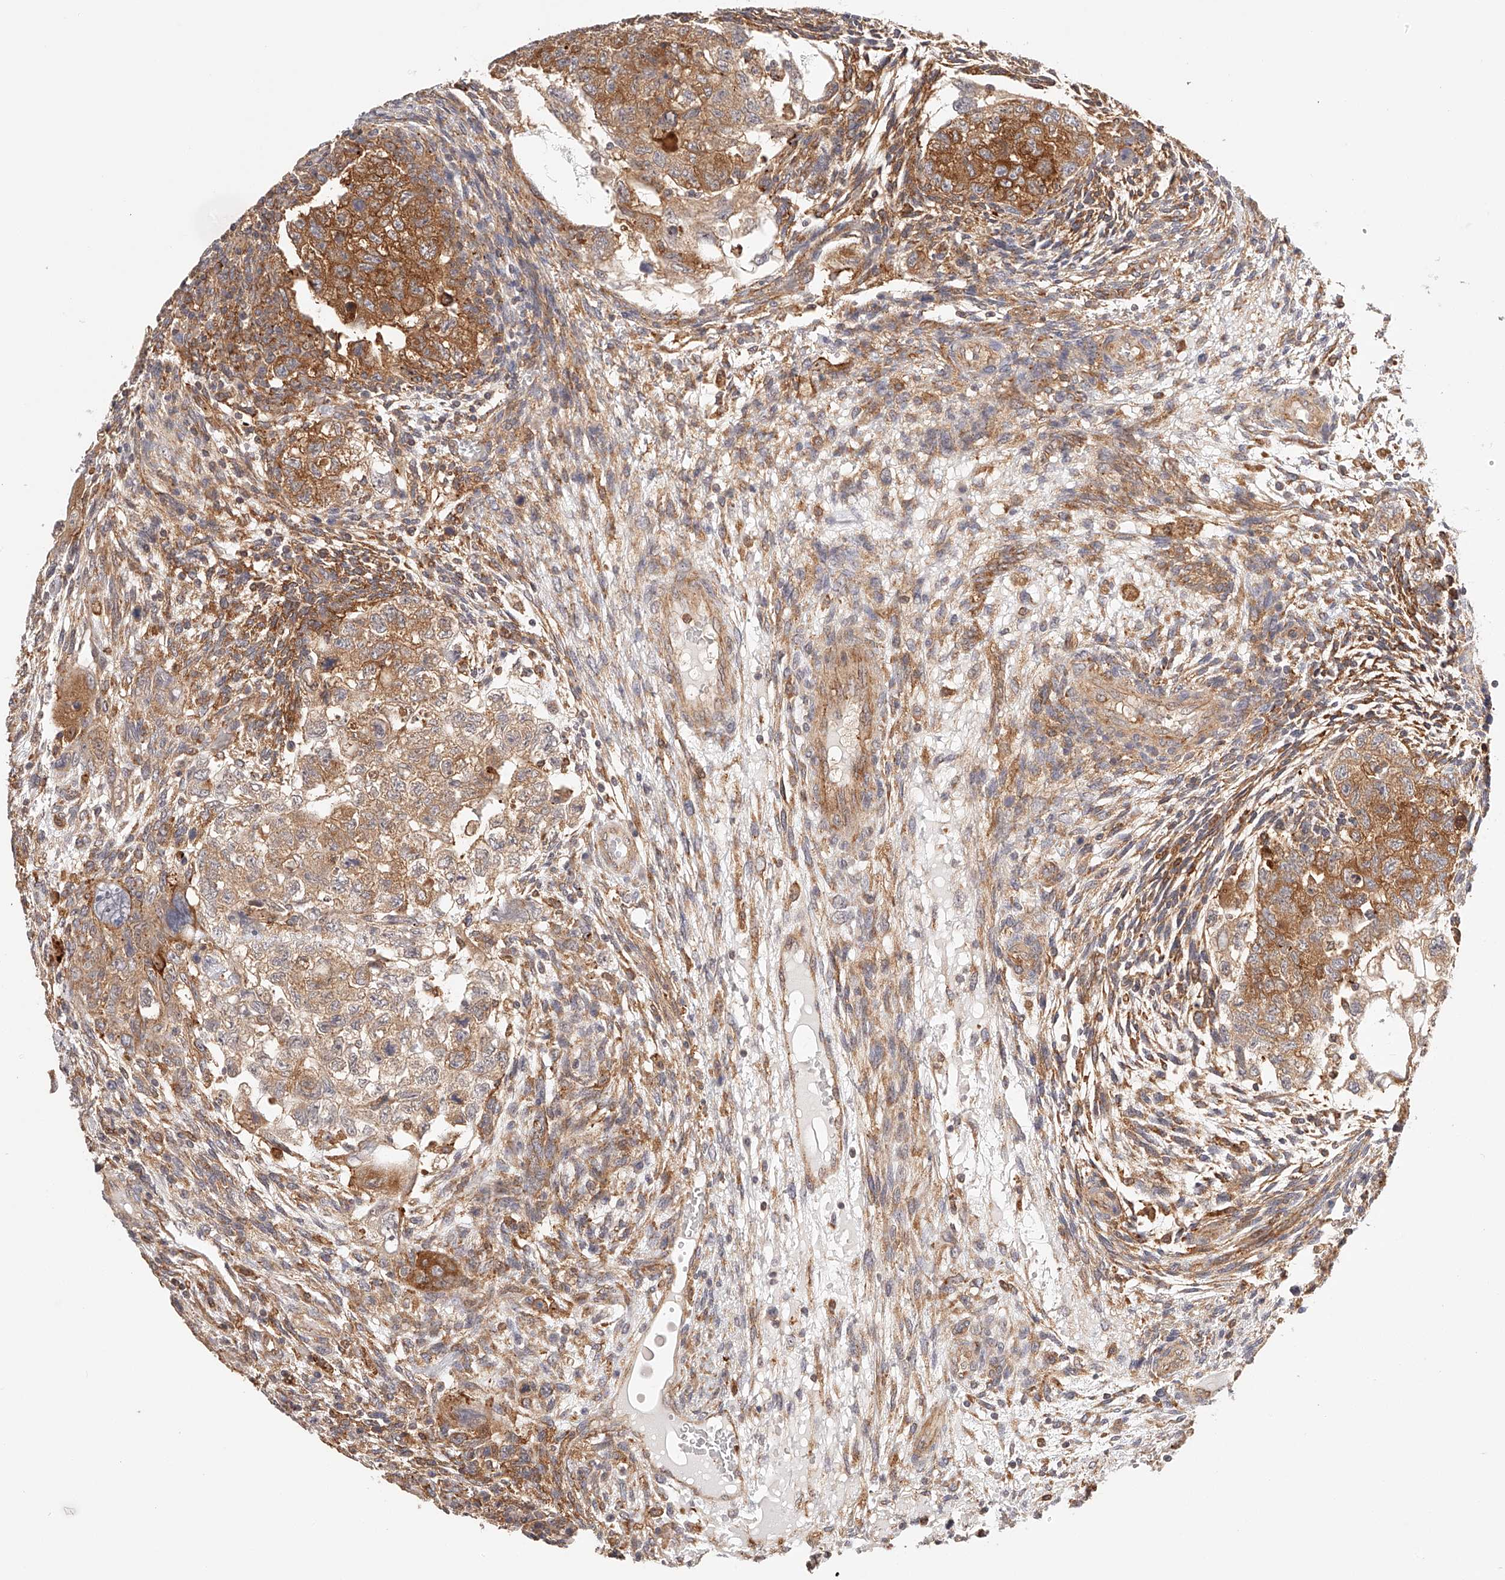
{"staining": {"intensity": "moderate", "quantity": ">75%", "location": "cytoplasmic/membranous"}, "tissue": "testis cancer", "cell_type": "Tumor cells", "image_type": "cancer", "snomed": [{"axis": "morphology", "description": "Carcinoma, Embryonal, NOS"}, {"axis": "topography", "description": "Testis"}], "caption": "An image of human testis cancer stained for a protein reveals moderate cytoplasmic/membranous brown staining in tumor cells.", "gene": "SYNC", "patient": {"sex": "male", "age": 36}}